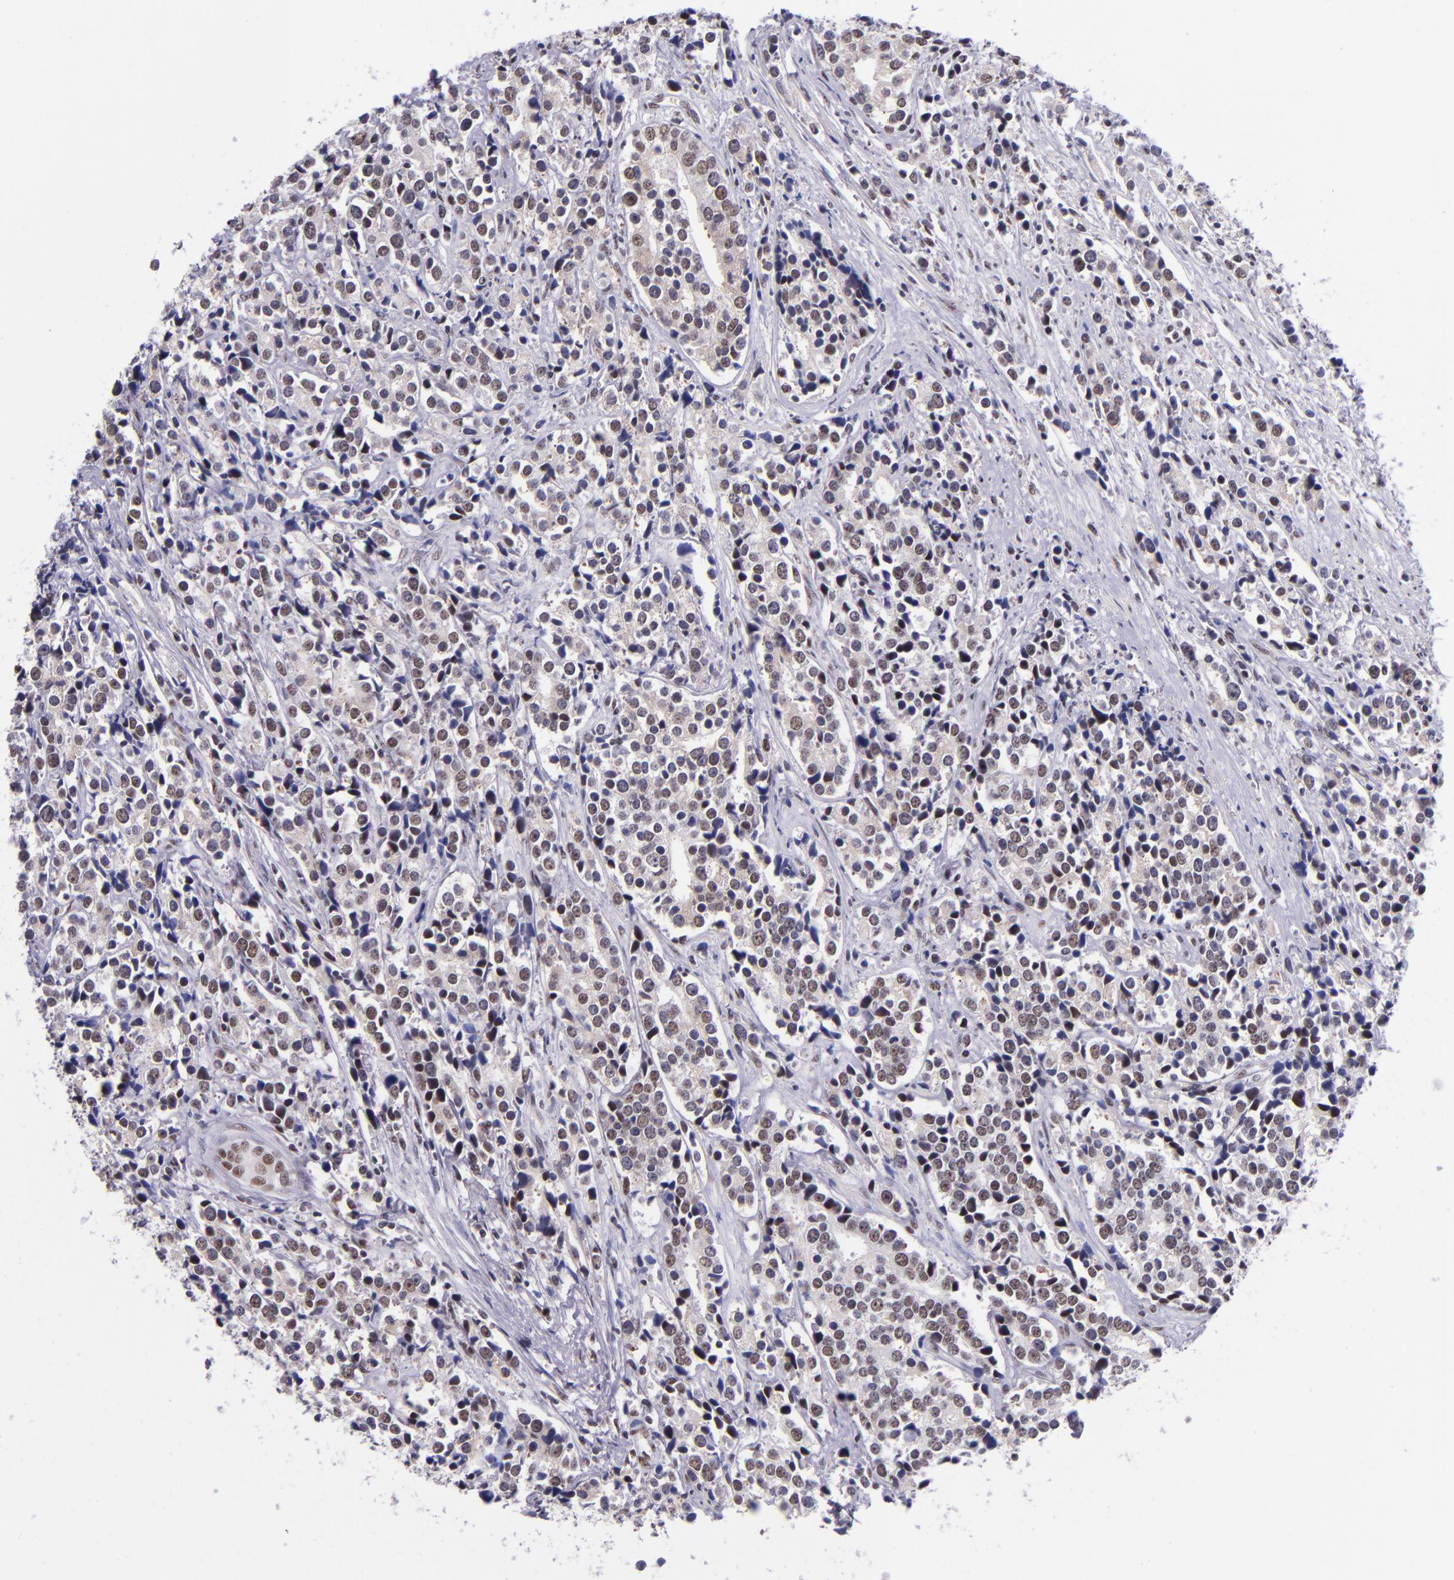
{"staining": {"intensity": "weak", "quantity": ">75%", "location": "nuclear"}, "tissue": "prostate cancer", "cell_type": "Tumor cells", "image_type": "cancer", "snomed": [{"axis": "morphology", "description": "Adenocarcinoma, High grade"}, {"axis": "topography", "description": "Prostate"}], "caption": "Immunohistochemical staining of prostate adenocarcinoma (high-grade) exhibits low levels of weak nuclear positivity in about >75% of tumor cells.", "gene": "GPKOW", "patient": {"sex": "male", "age": 71}}